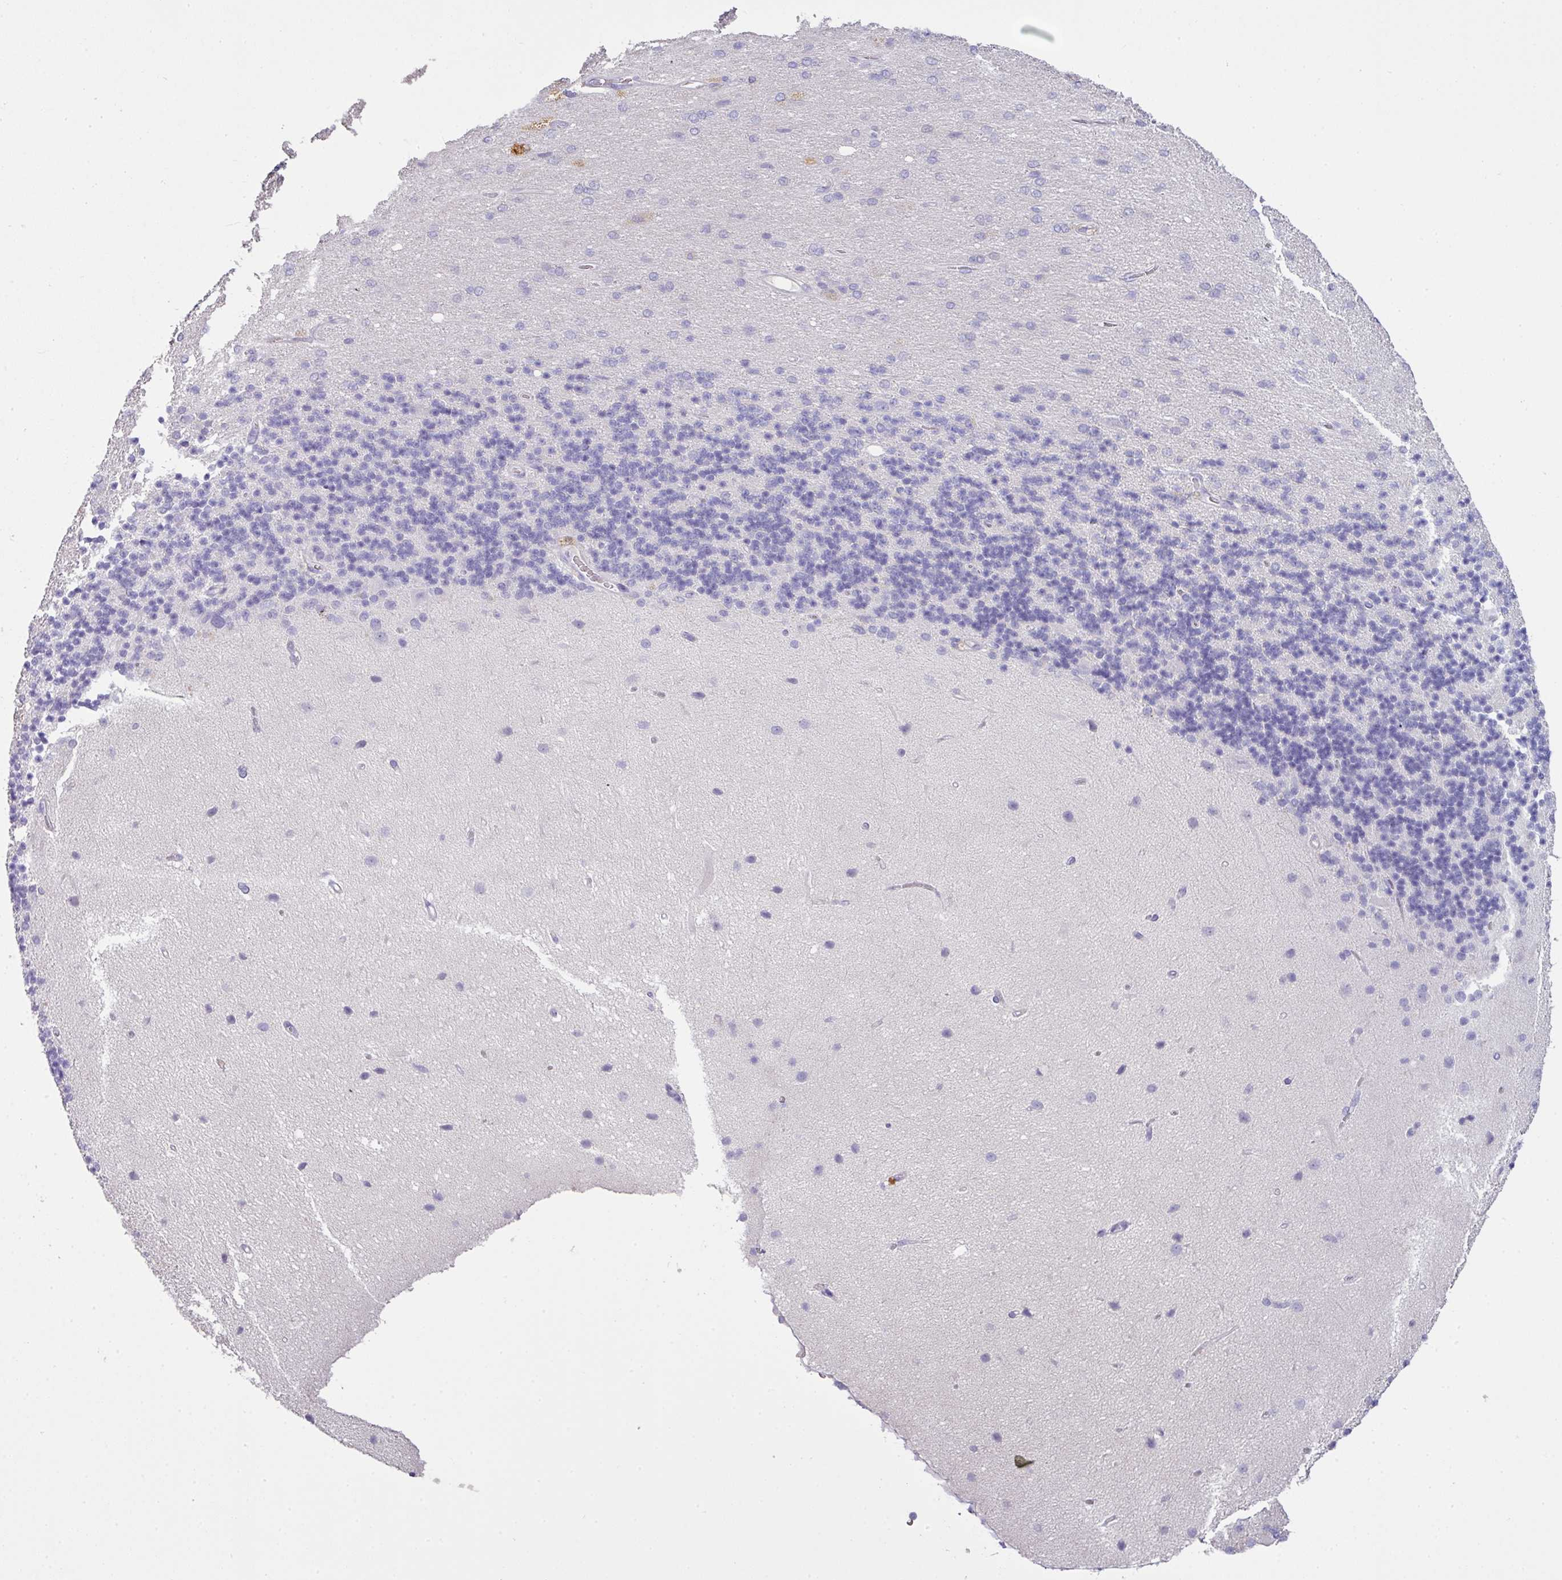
{"staining": {"intensity": "negative", "quantity": "none", "location": "none"}, "tissue": "cerebellum", "cell_type": "Cells in granular layer", "image_type": "normal", "snomed": [{"axis": "morphology", "description": "Normal tissue, NOS"}, {"axis": "topography", "description": "Cerebellum"}], "caption": "The image shows no staining of cells in granular layer in benign cerebellum.", "gene": "OR6C6", "patient": {"sex": "female", "age": 29}}